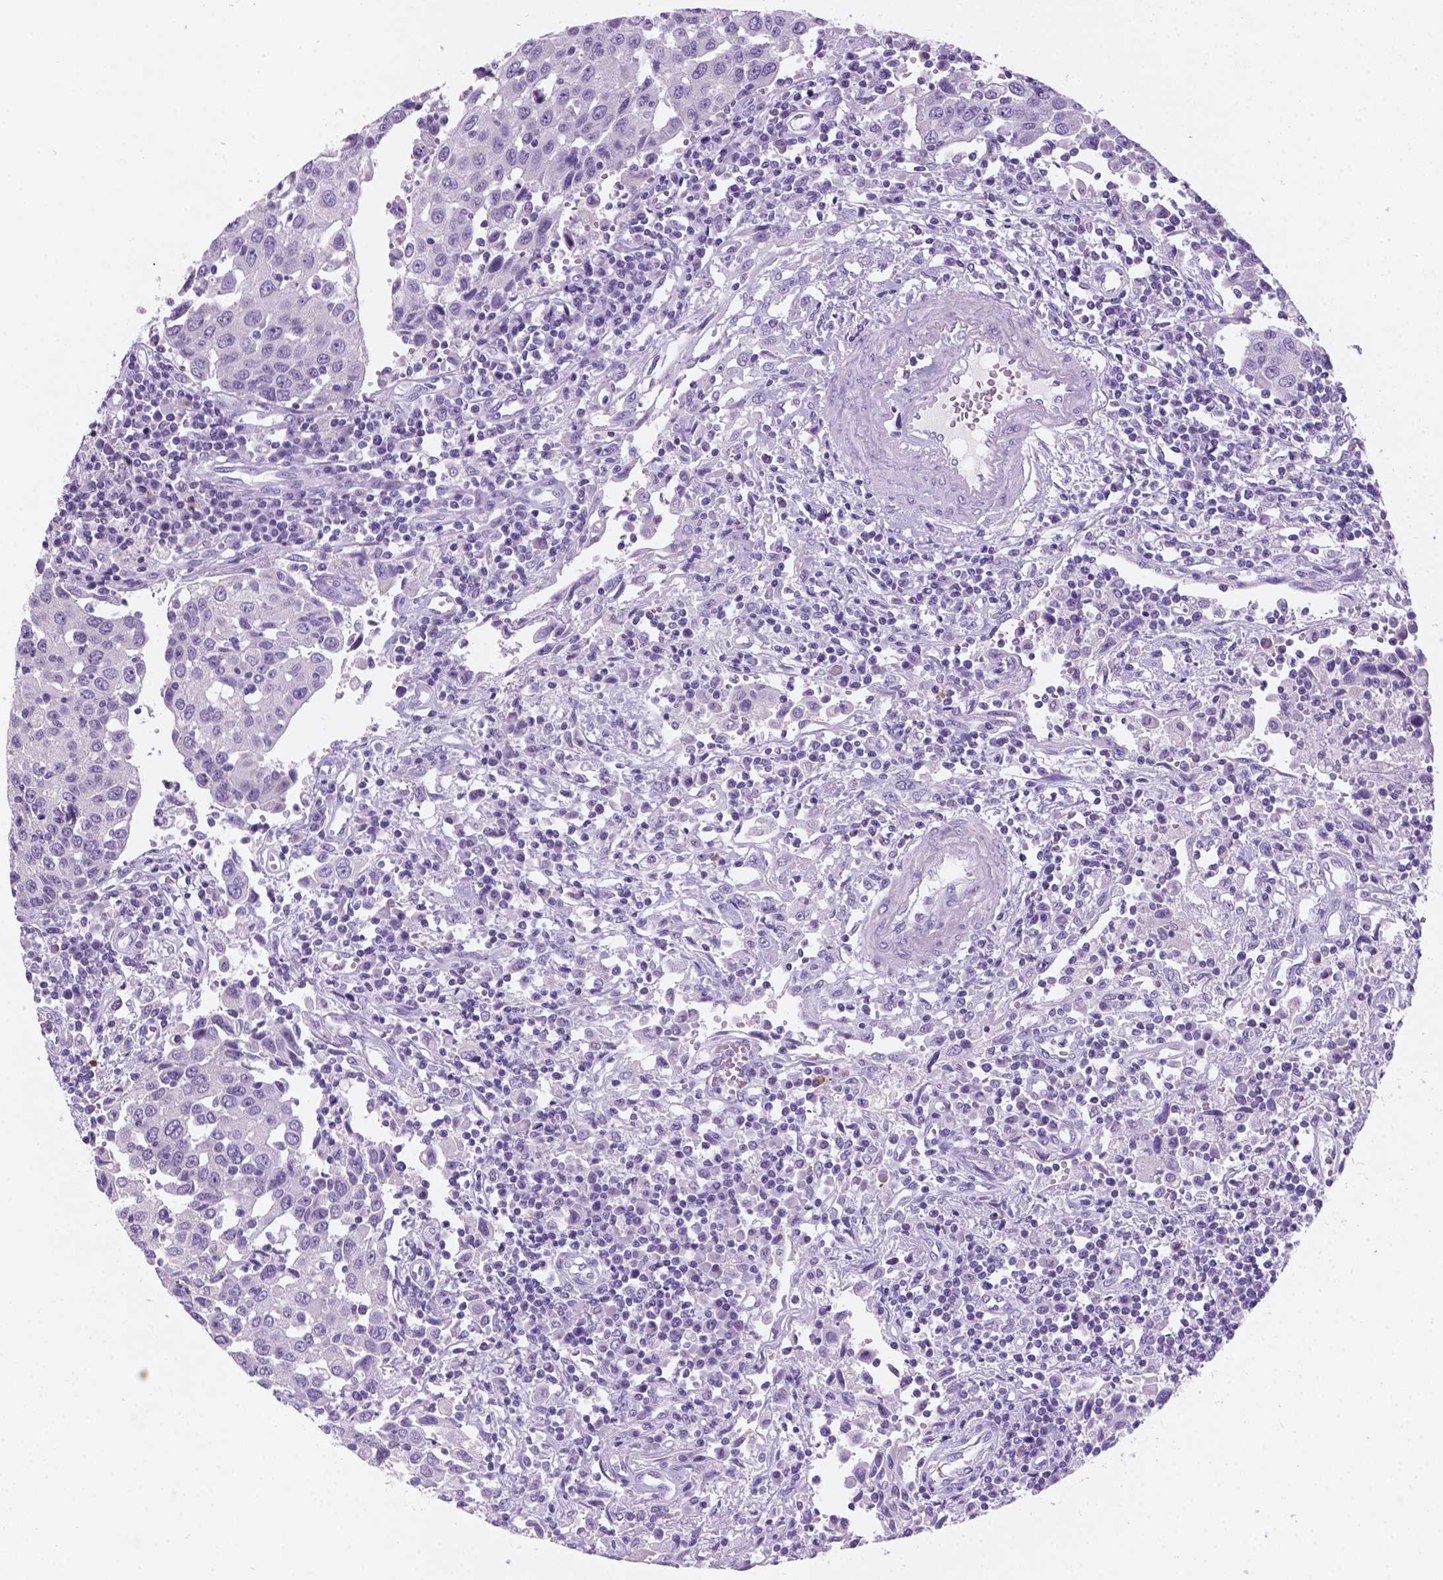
{"staining": {"intensity": "negative", "quantity": "none", "location": "none"}, "tissue": "urothelial cancer", "cell_type": "Tumor cells", "image_type": "cancer", "snomed": [{"axis": "morphology", "description": "Urothelial carcinoma, High grade"}, {"axis": "topography", "description": "Urinary bladder"}], "caption": "There is no significant positivity in tumor cells of urothelial cancer.", "gene": "EBLN2", "patient": {"sex": "female", "age": 85}}